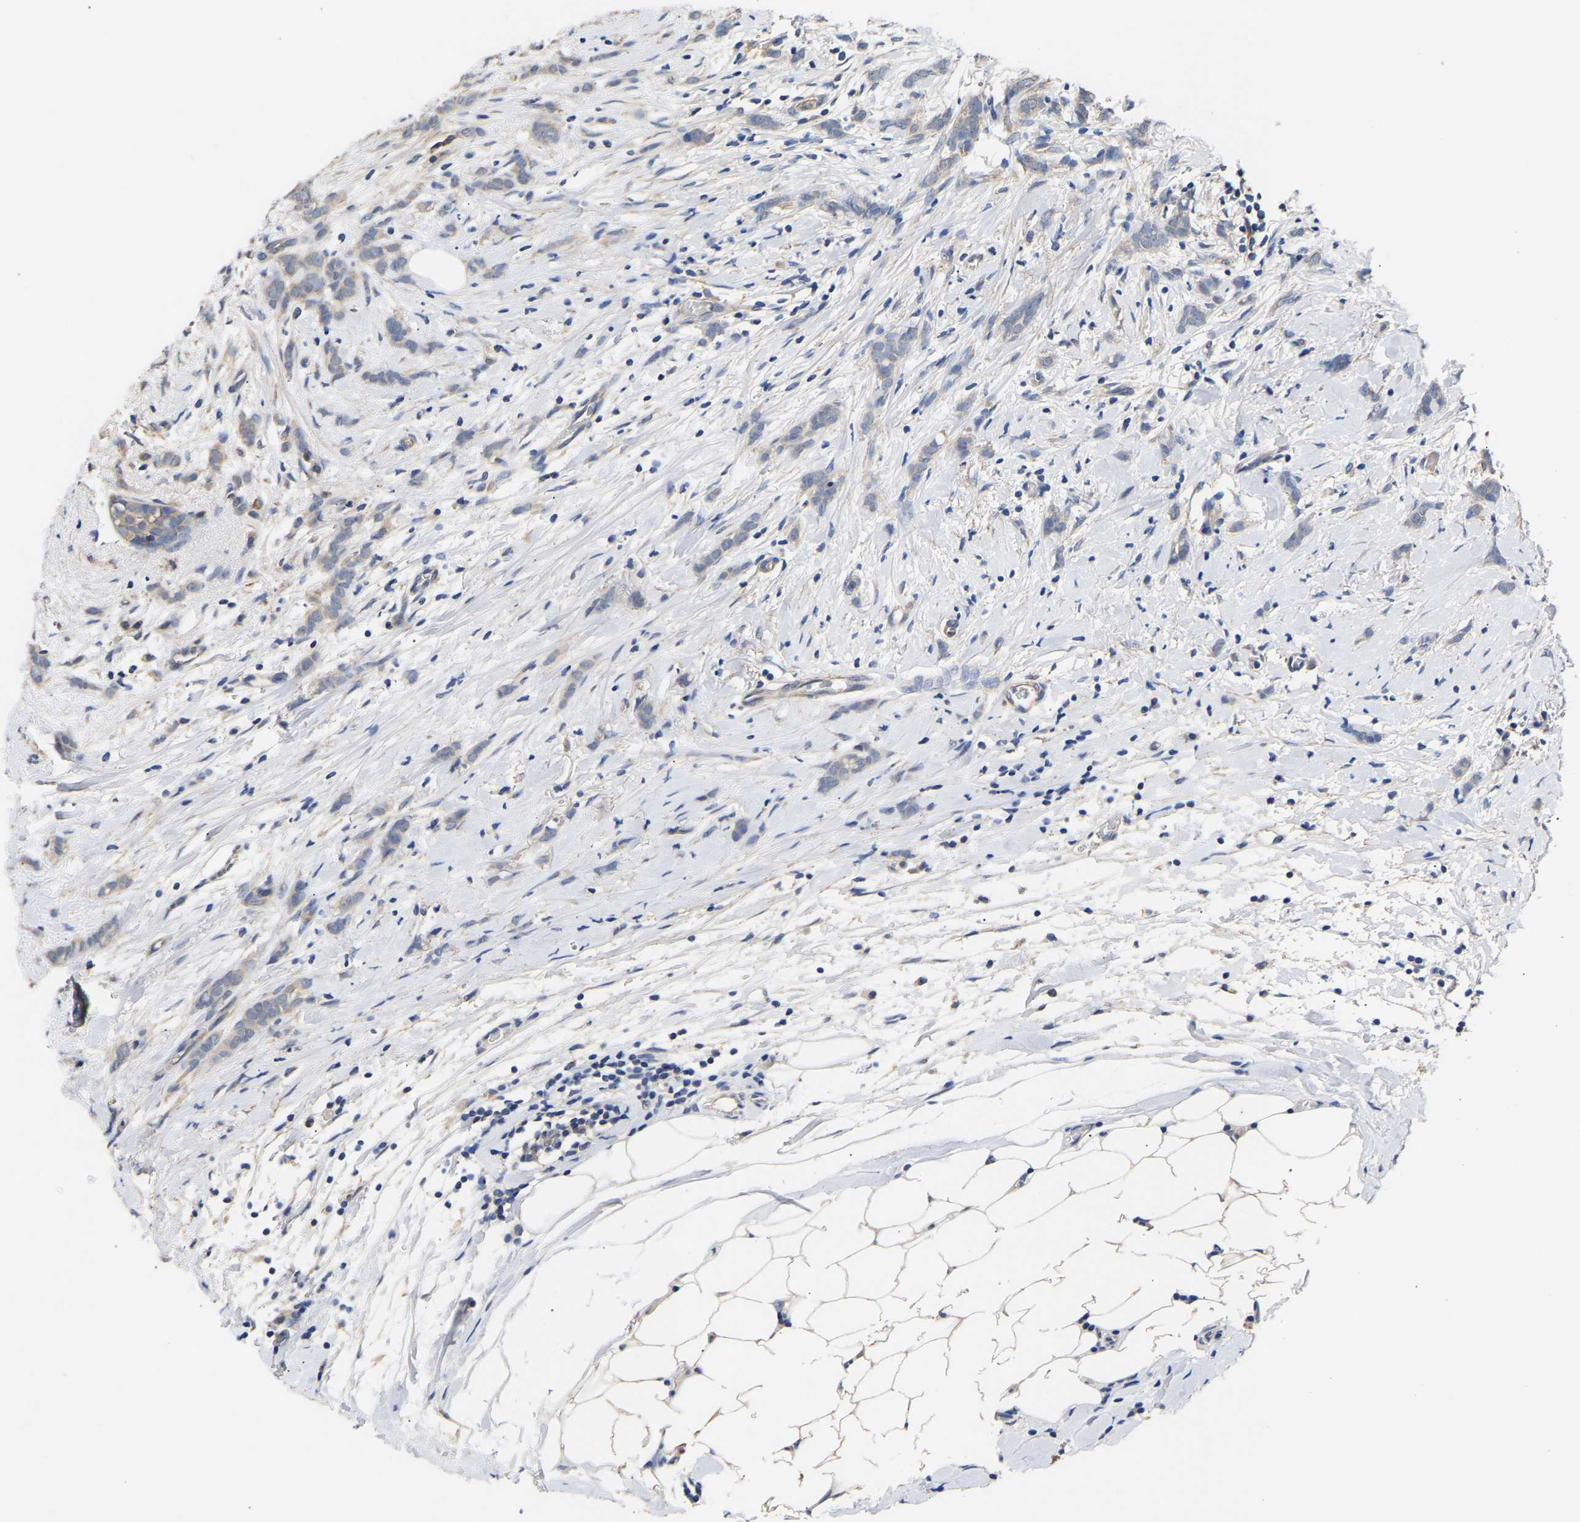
{"staining": {"intensity": "negative", "quantity": "none", "location": "none"}, "tissue": "breast cancer", "cell_type": "Tumor cells", "image_type": "cancer", "snomed": [{"axis": "morphology", "description": "Lobular carcinoma, in situ"}, {"axis": "morphology", "description": "Lobular carcinoma"}, {"axis": "topography", "description": "Breast"}], "caption": "IHC micrograph of neoplastic tissue: human breast cancer (lobular carcinoma) stained with DAB displays no significant protein positivity in tumor cells.", "gene": "ZNF26", "patient": {"sex": "female", "age": 41}}